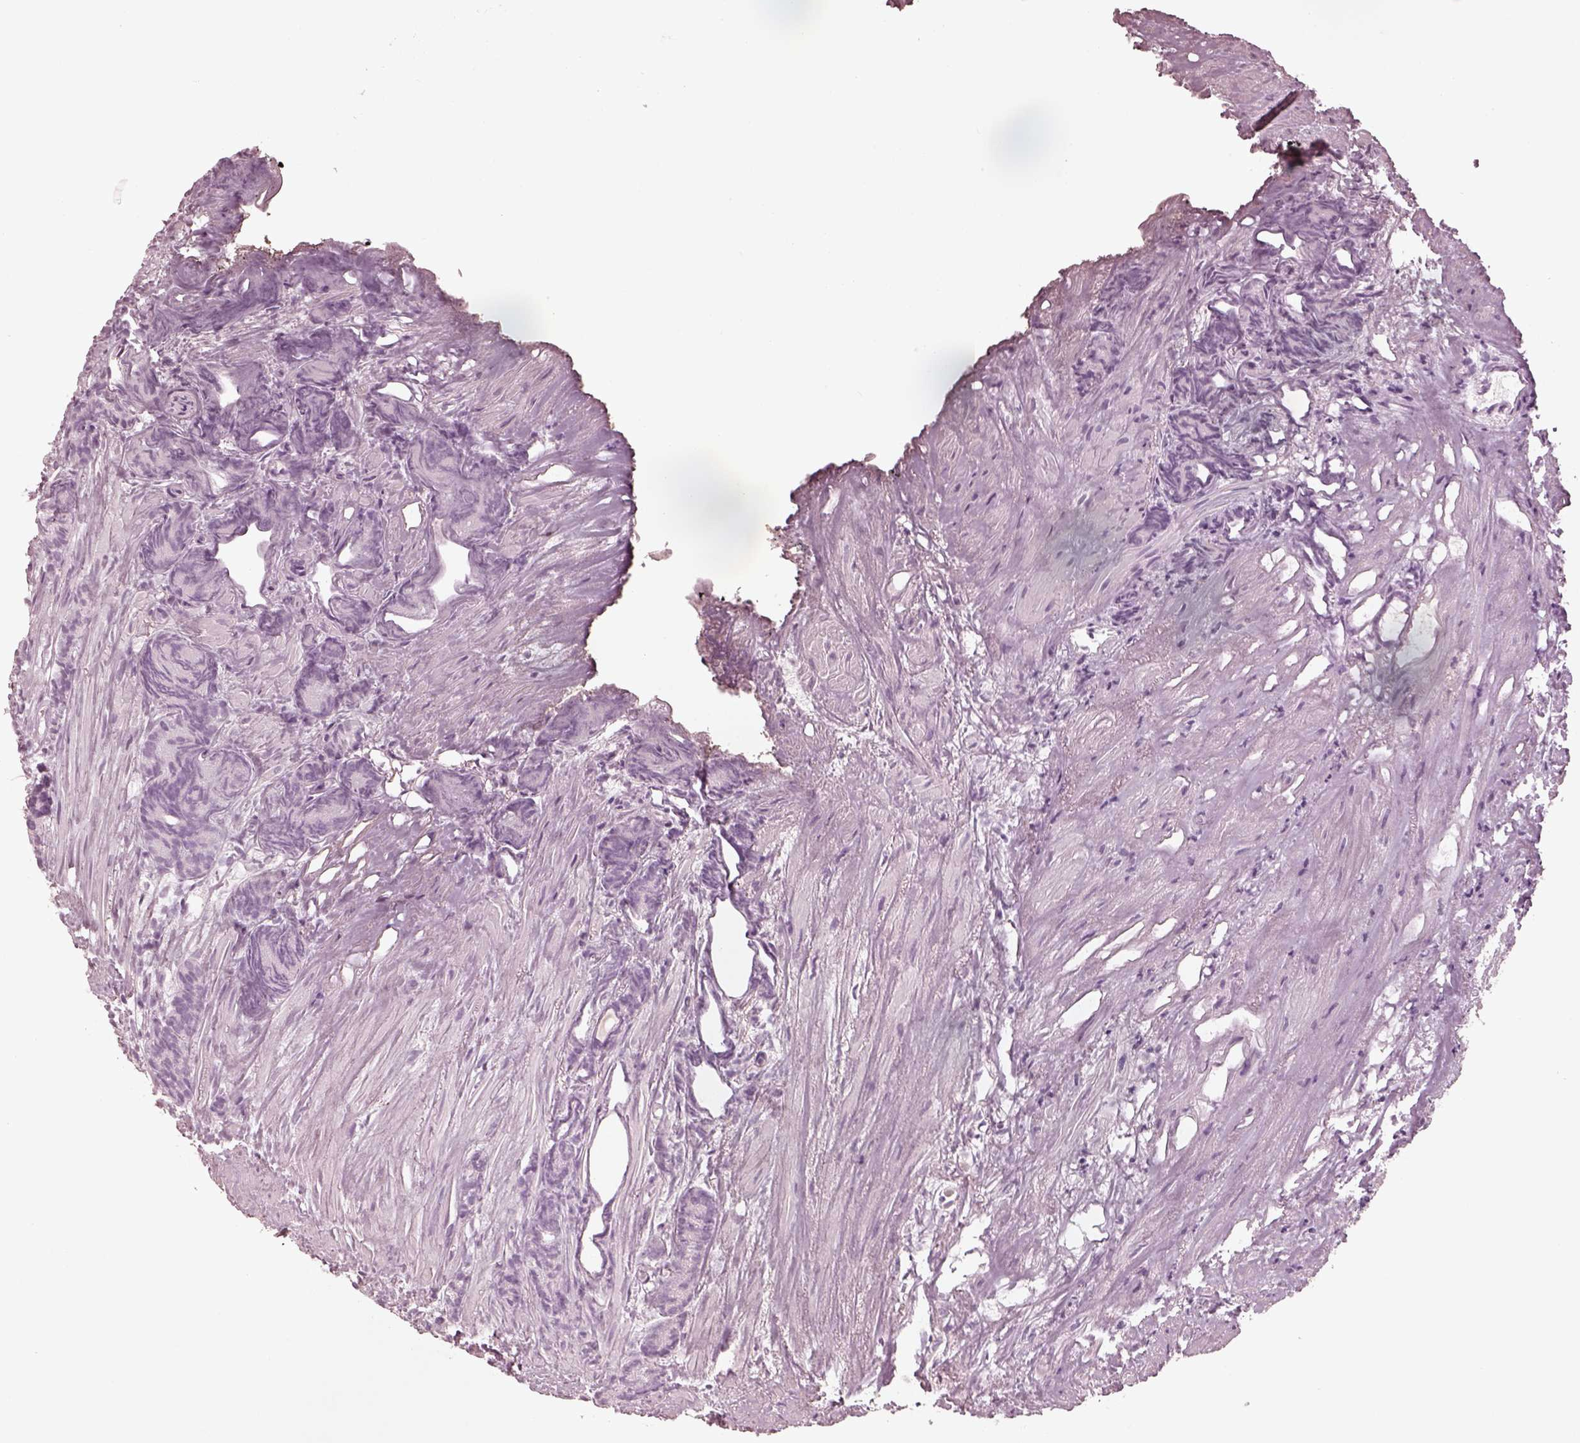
{"staining": {"intensity": "negative", "quantity": "none", "location": "none"}, "tissue": "prostate cancer", "cell_type": "Tumor cells", "image_type": "cancer", "snomed": [{"axis": "morphology", "description": "Adenocarcinoma, High grade"}, {"axis": "topography", "description": "Prostate"}], "caption": "Protein analysis of prostate cancer shows no significant expression in tumor cells.", "gene": "OPN4", "patient": {"sex": "male", "age": 84}}